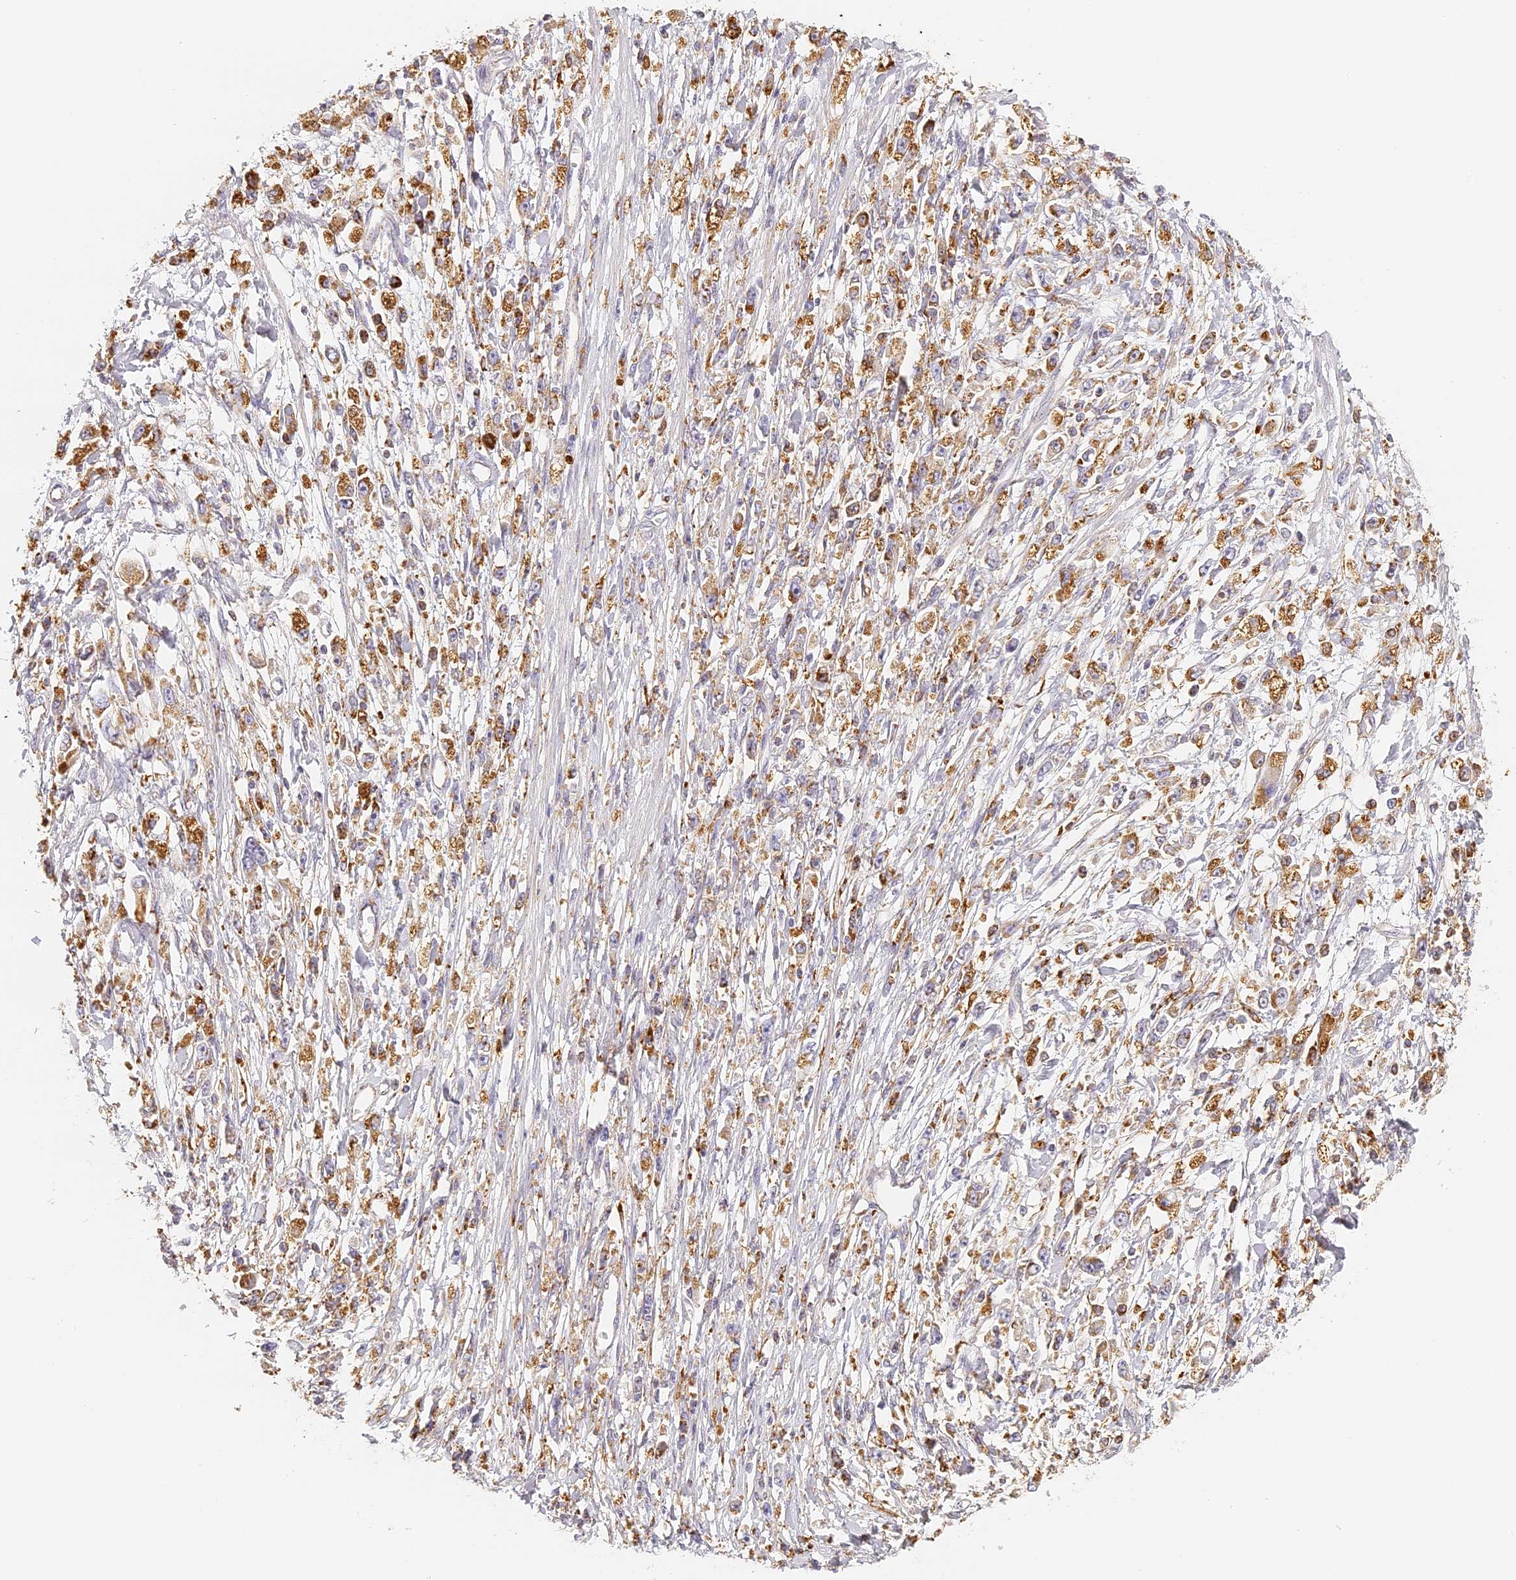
{"staining": {"intensity": "moderate", "quantity": ">75%", "location": "cytoplasmic/membranous"}, "tissue": "stomach cancer", "cell_type": "Tumor cells", "image_type": "cancer", "snomed": [{"axis": "morphology", "description": "Adenocarcinoma, NOS"}, {"axis": "topography", "description": "Stomach"}], "caption": "Adenocarcinoma (stomach) stained for a protein (brown) displays moderate cytoplasmic/membranous positive staining in about >75% of tumor cells.", "gene": "LAMP2", "patient": {"sex": "female", "age": 59}}